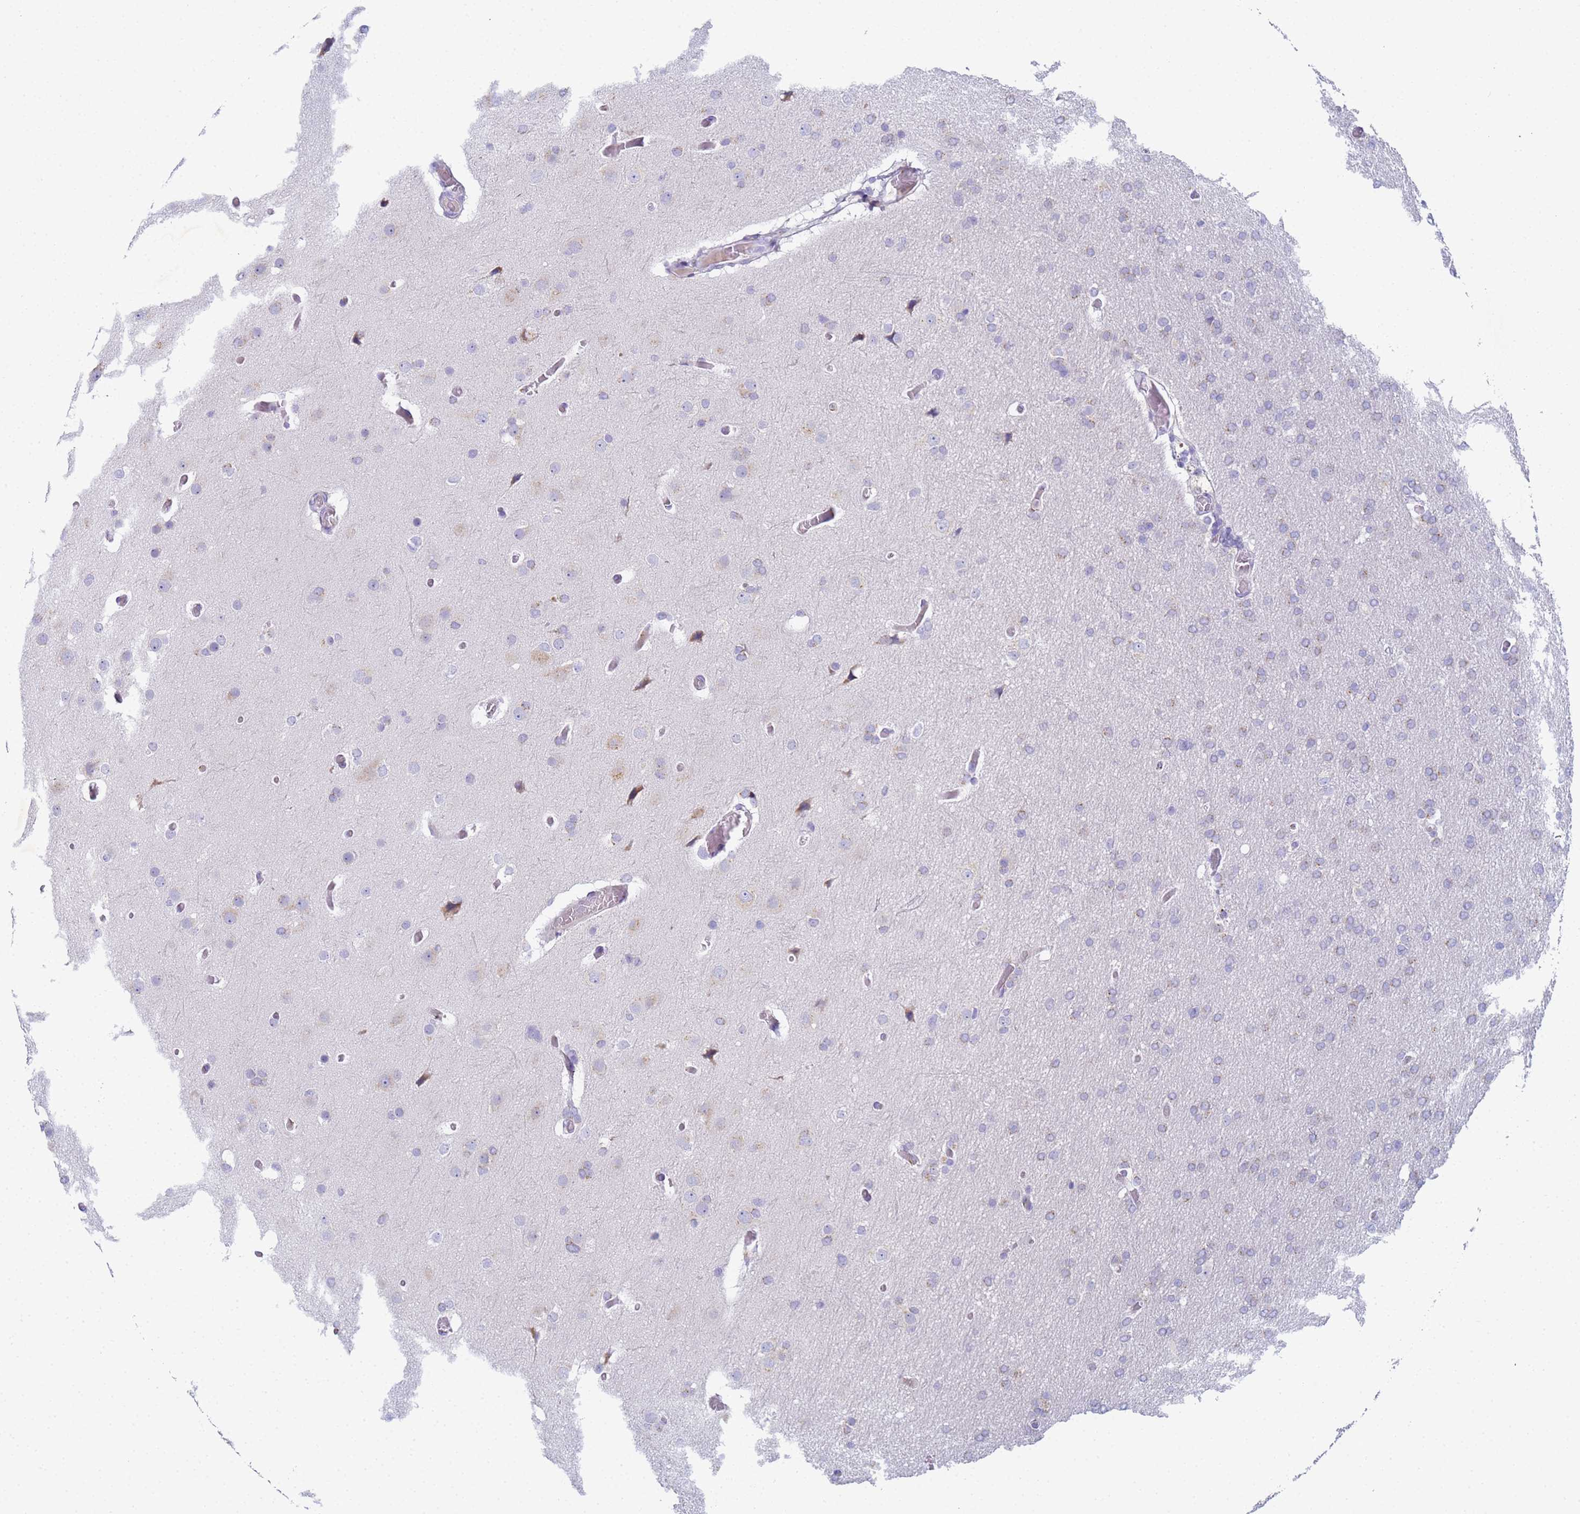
{"staining": {"intensity": "negative", "quantity": "none", "location": "none"}, "tissue": "glioma", "cell_type": "Tumor cells", "image_type": "cancer", "snomed": [{"axis": "morphology", "description": "Glioma, malignant, High grade"}, {"axis": "topography", "description": "Cerebral cortex"}], "caption": "An immunohistochemistry (IHC) micrograph of malignant high-grade glioma is shown. There is no staining in tumor cells of malignant high-grade glioma.", "gene": "CR1", "patient": {"sex": "female", "age": 36}}